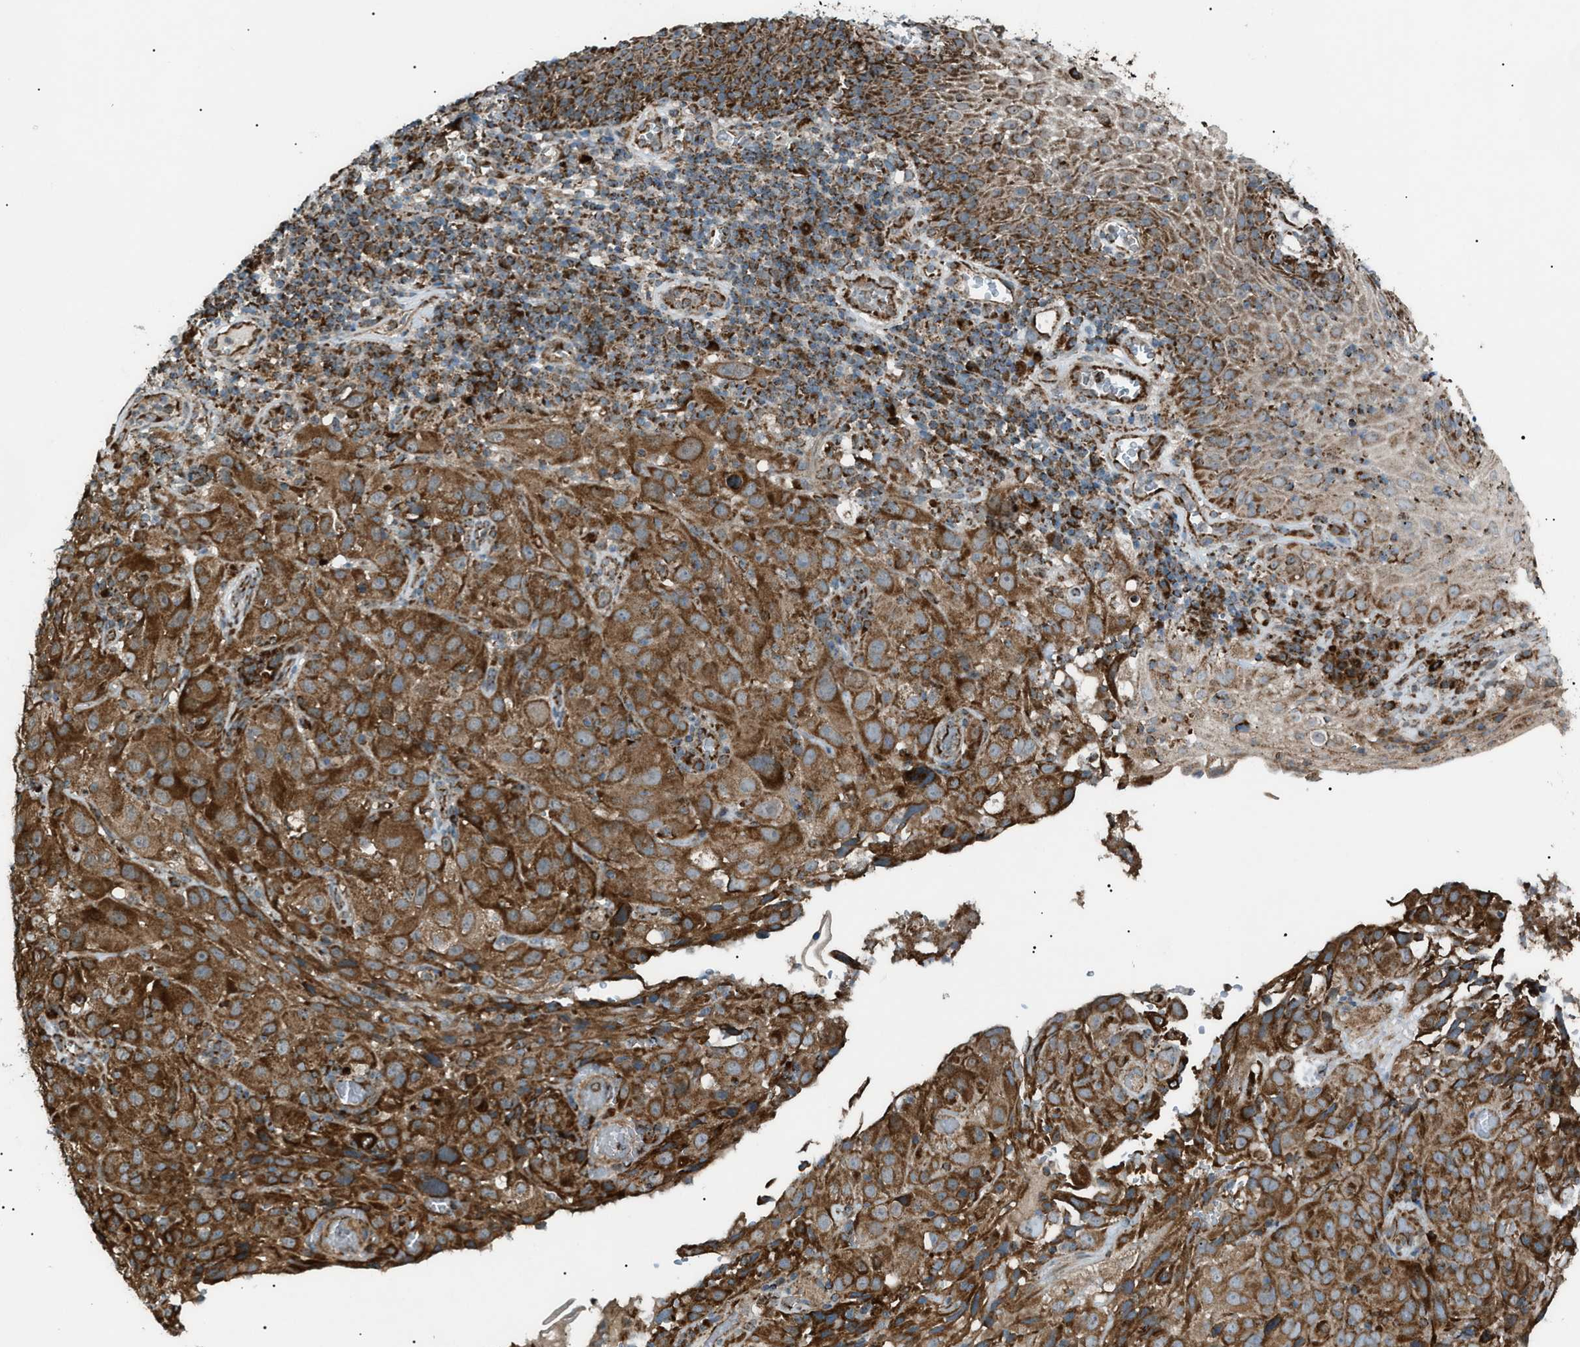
{"staining": {"intensity": "strong", "quantity": ">75%", "location": "cytoplasmic/membranous"}, "tissue": "cervical cancer", "cell_type": "Tumor cells", "image_type": "cancer", "snomed": [{"axis": "morphology", "description": "Squamous cell carcinoma, NOS"}, {"axis": "topography", "description": "Cervix"}], "caption": "Strong cytoplasmic/membranous expression is identified in about >75% of tumor cells in cervical cancer.", "gene": "C1GALT1C1", "patient": {"sex": "female", "age": 32}}